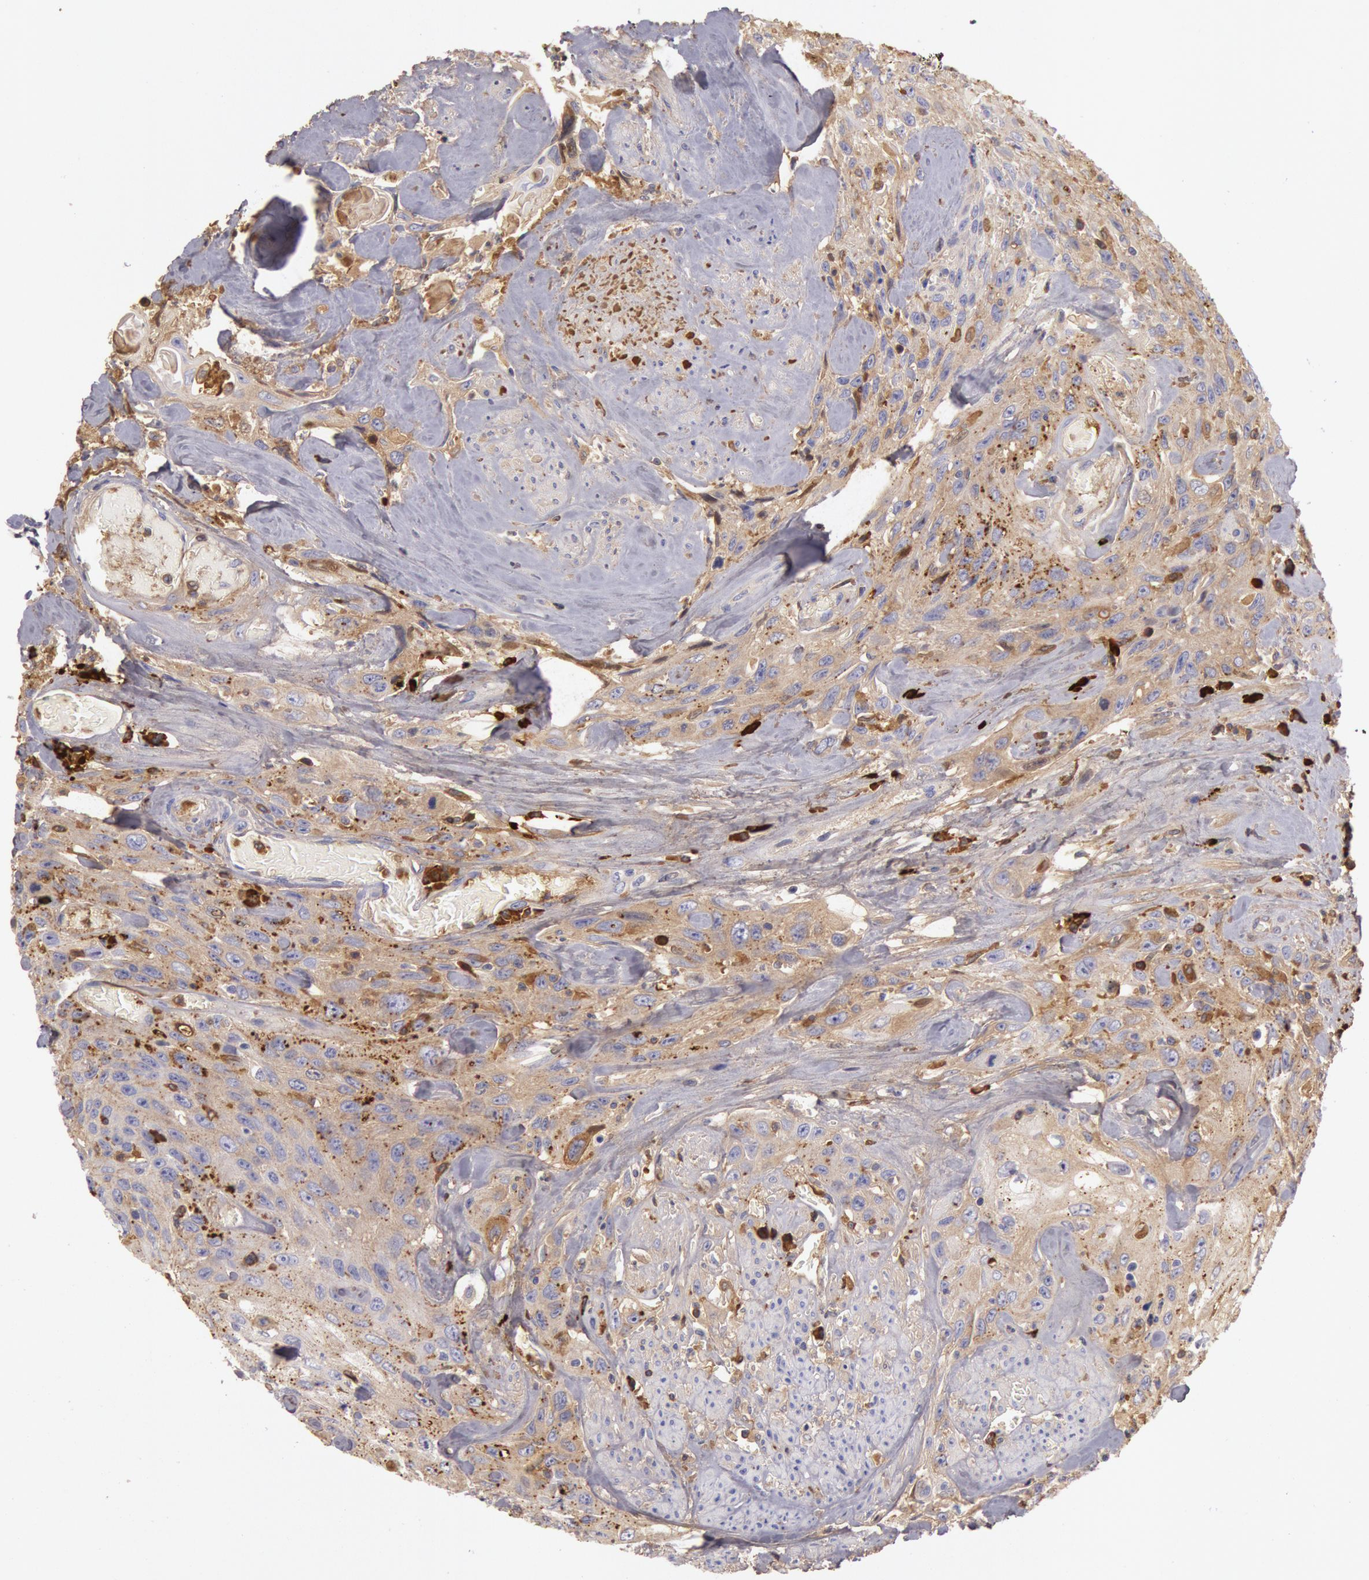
{"staining": {"intensity": "moderate", "quantity": ">75%", "location": "cytoplasmic/membranous"}, "tissue": "urothelial cancer", "cell_type": "Tumor cells", "image_type": "cancer", "snomed": [{"axis": "morphology", "description": "Urothelial carcinoma, High grade"}, {"axis": "topography", "description": "Urinary bladder"}], "caption": "Moderate cytoplasmic/membranous protein staining is present in approximately >75% of tumor cells in urothelial carcinoma (high-grade).", "gene": "IGHG1", "patient": {"sex": "female", "age": 84}}